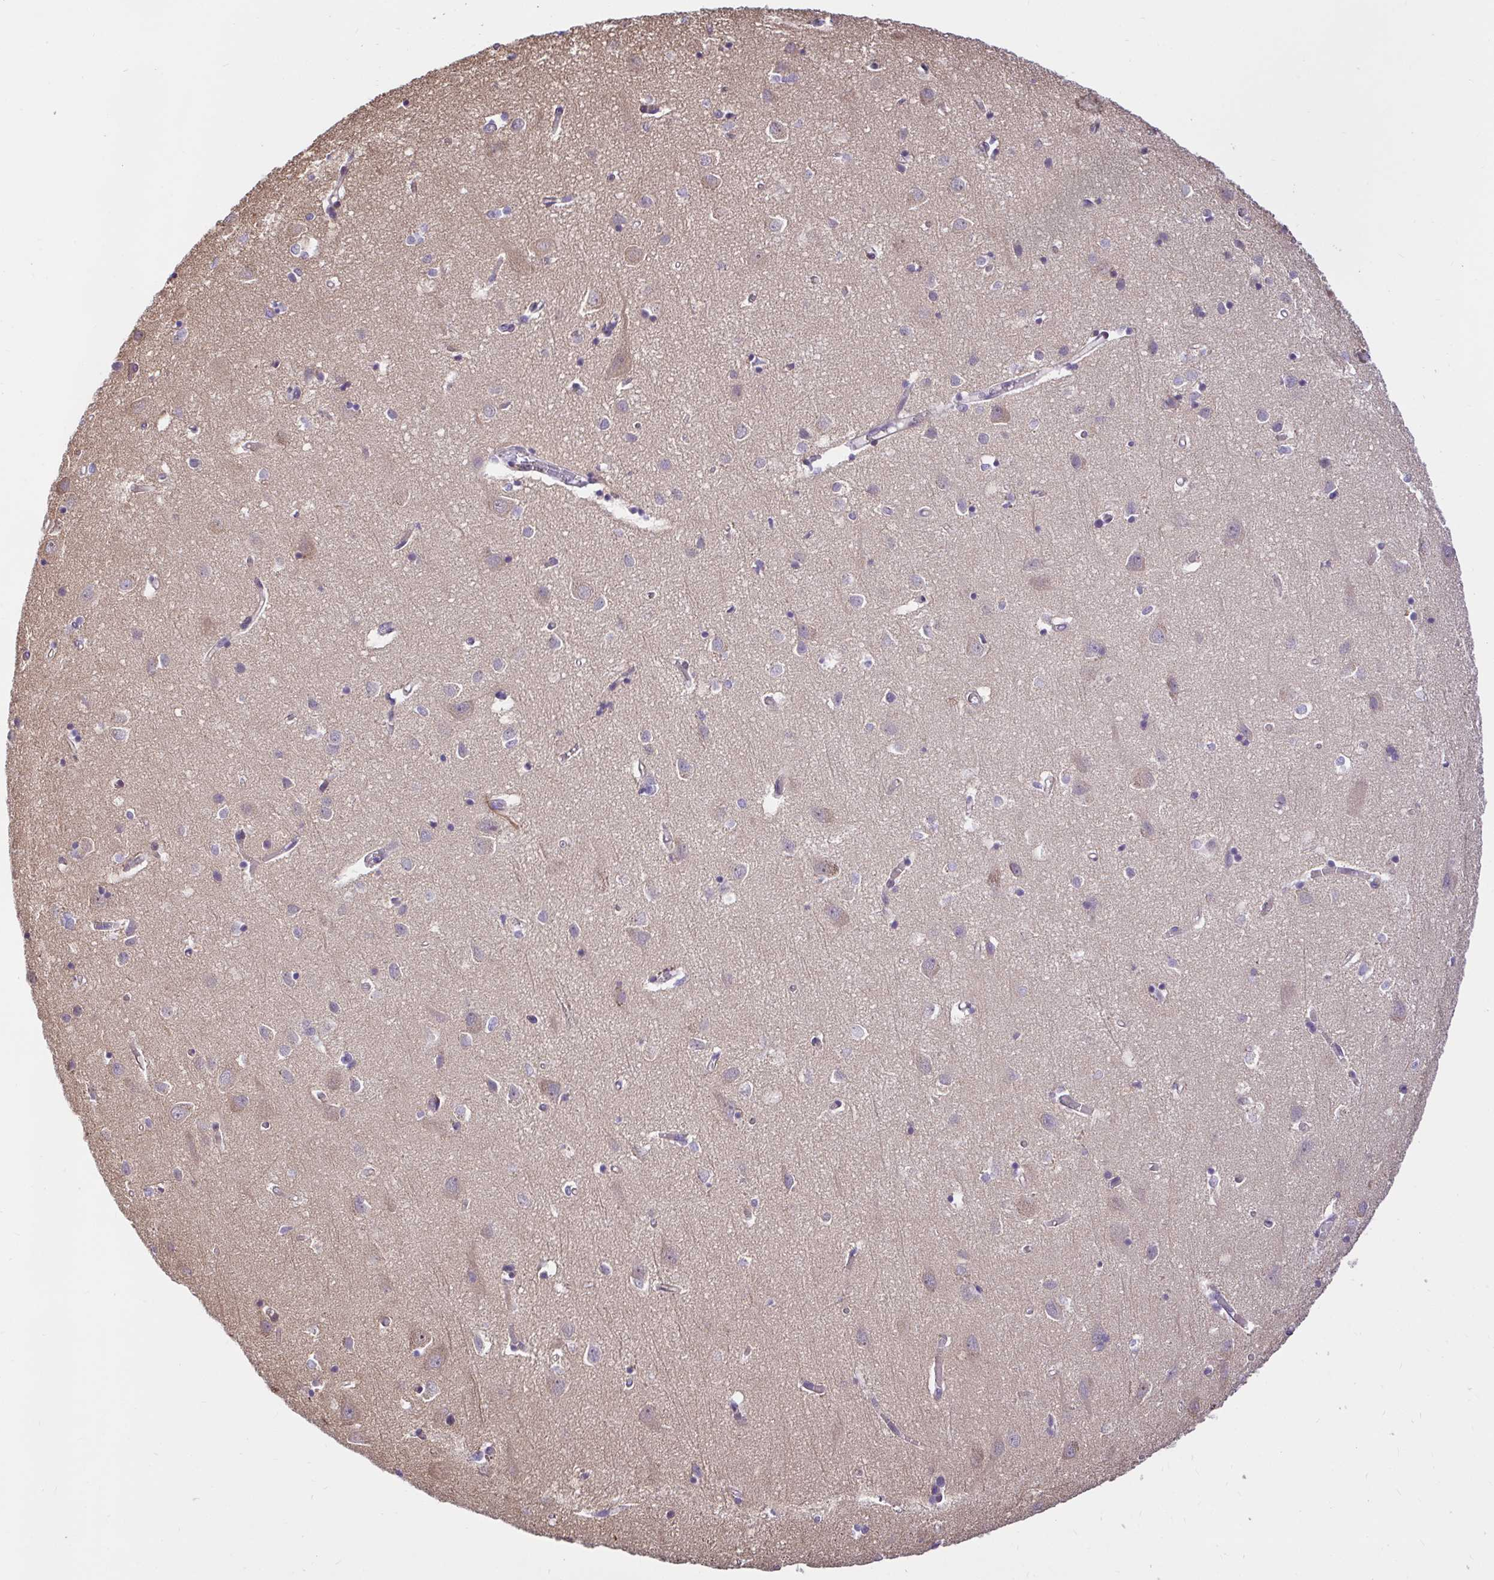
{"staining": {"intensity": "weak", "quantity": "25%-75%", "location": "cytoplasmic/membranous"}, "tissue": "cerebral cortex", "cell_type": "Endothelial cells", "image_type": "normal", "snomed": [{"axis": "morphology", "description": "Normal tissue, NOS"}, {"axis": "topography", "description": "Cerebral cortex"}], "caption": "Cerebral cortex stained with DAB immunohistochemistry reveals low levels of weak cytoplasmic/membranous expression in approximately 25%-75% of endothelial cells. Ihc stains the protein of interest in brown and the nuclei are stained blue.", "gene": "TRIM55", "patient": {"sex": "male", "age": 70}}